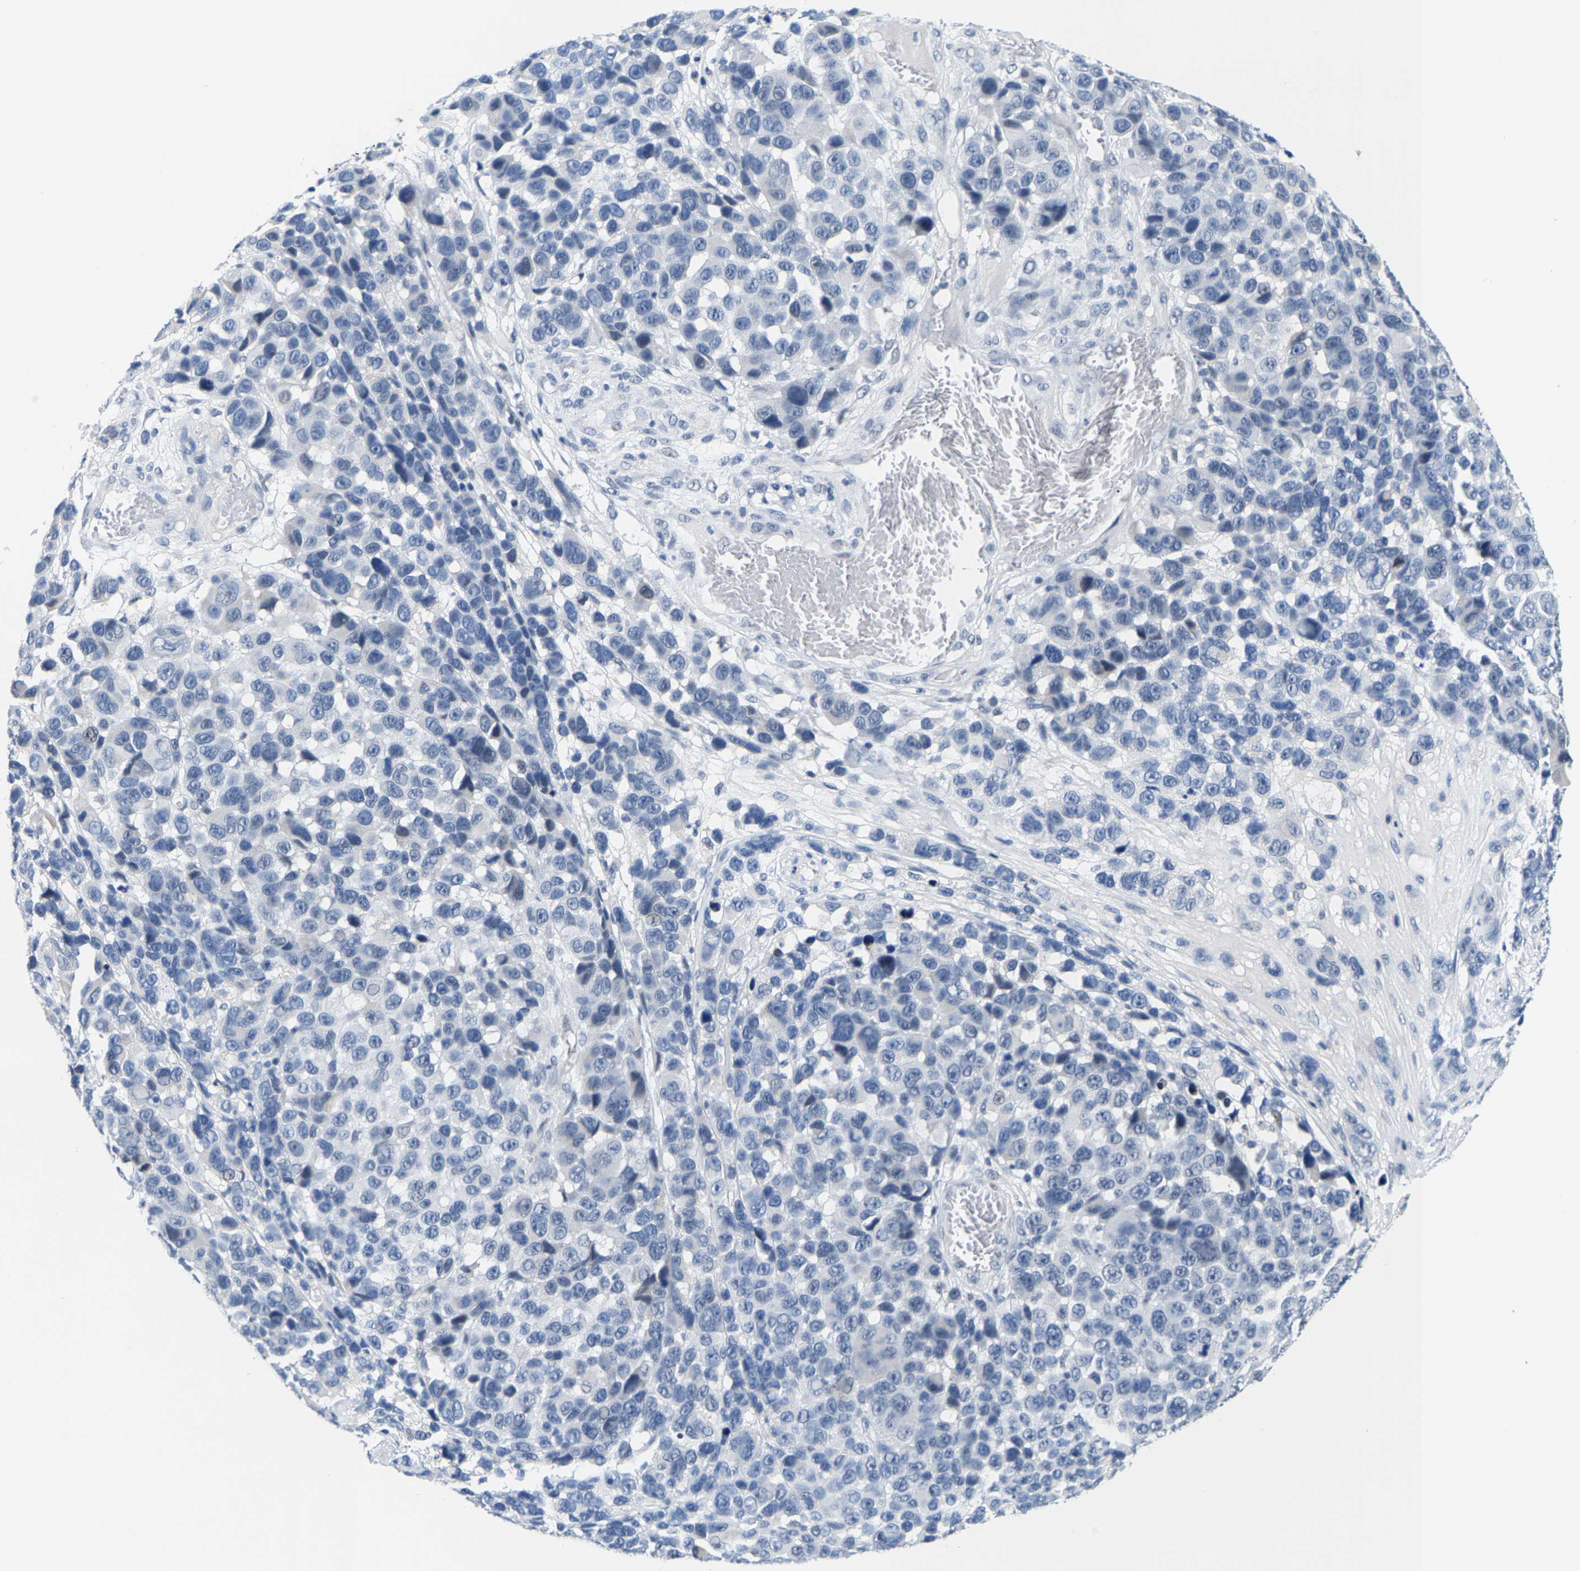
{"staining": {"intensity": "negative", "quantity": "none", "location": "none"}, "tissue": "melanoma", "cell_type": "Tumor cells", "image_type": "cancer", "snomed": [{"axis": "morphology", "description": "Malignant melanoma, NOS"}, {"axis": "topography", "description": "Skin"}], "caption": "An IHC photomicrograph of melanoma is shown. There is no staining in tumor cells of melanoma. (Immunohistochemistry (ihc), brightfield microscopy, high magnification).", "gene": "SETD1B", "patient": {"sex": "male", "age": 53}}